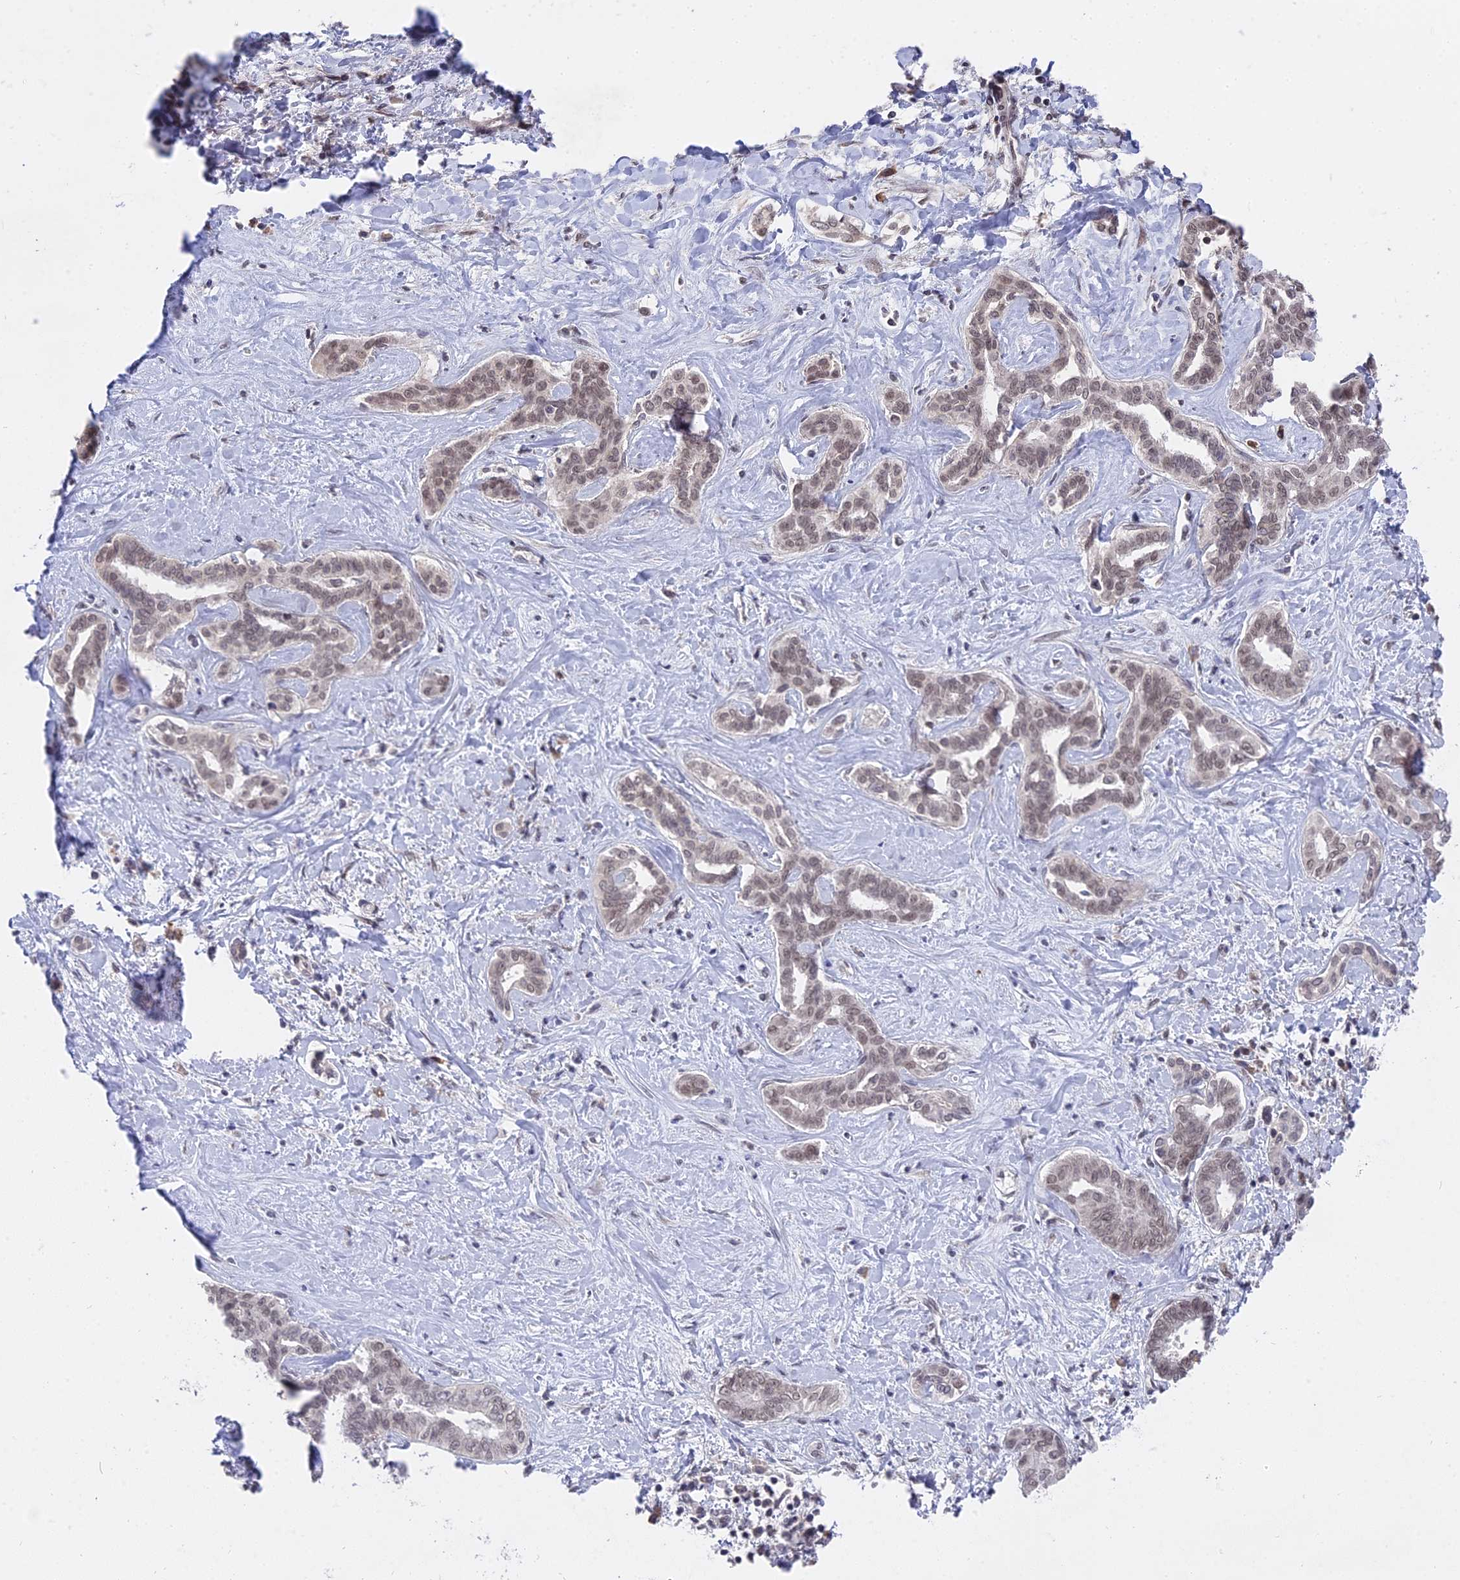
{"staining": {"intensity": "weak", "quantity": "25%-75%", "location": "nuclear"}, "tissue": "liver cancer", "cell_type": "Tumor cells", "image_type": "cancer", "snomed": [{"axis": "morphology", "description": "Cholangiocarcinoma"}, {"axis": "topography", "description": "Liver"}], "caption": "The photomicrograph displays a brown stain indicating the presence of a protein in the nuclear of tumor cells in cholangiocarcinoma (liver).", "gene": "NR1H3", "patient": {"sex": "female", "age": 77}}